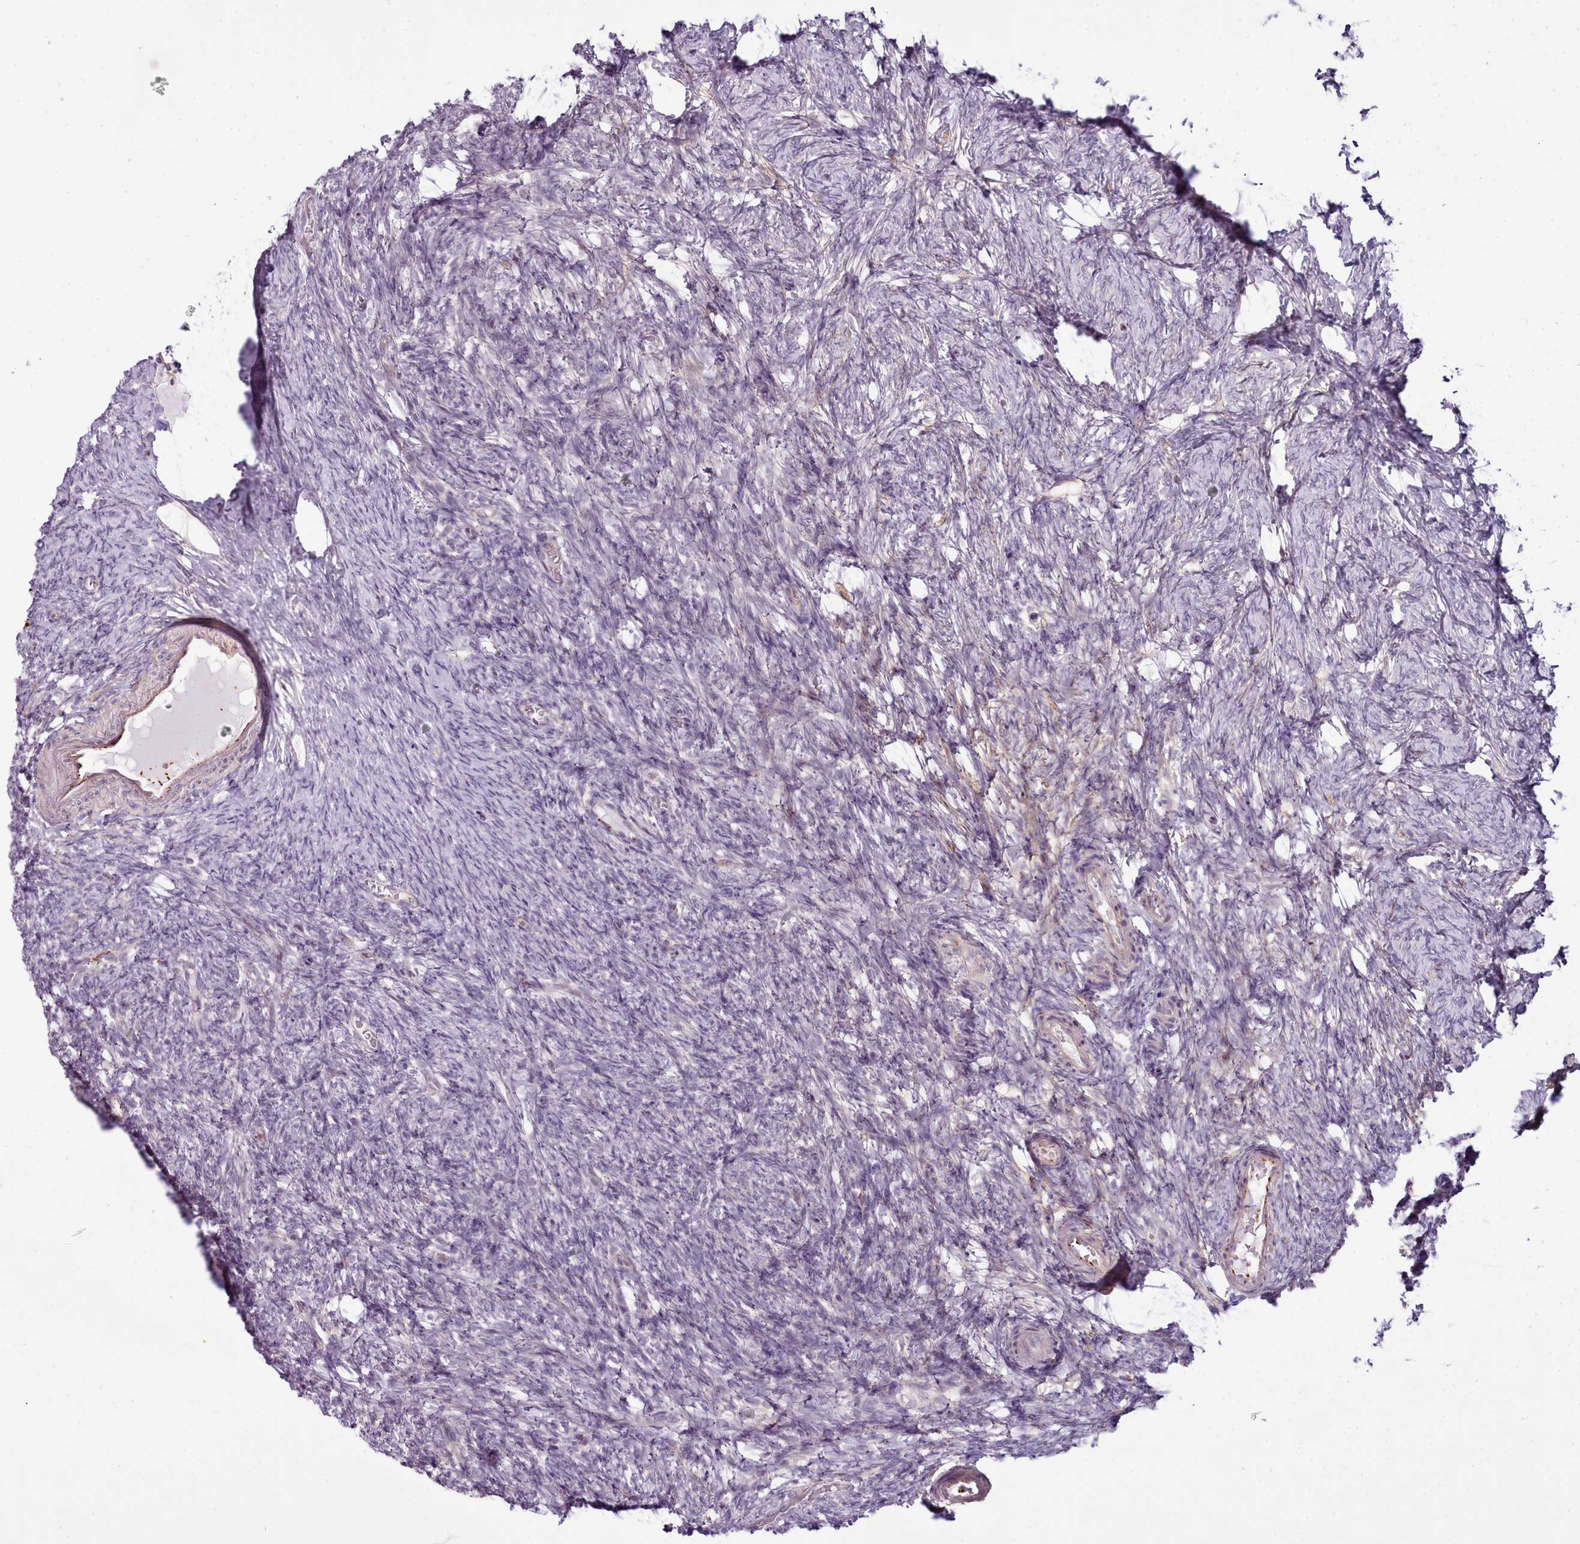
{"staining": {"intensity": "negative", "quantity": "none", "location": "none"}, "tissue": "ovary", "cell_type": "Ovarian stroma cells", "image_type": "normal", "snomed": [{"axis": "morphology", "description": "Normal tissue, NOS"}, {"axis": "topography", "description": "Ovary"}], "caption": "Ovary was stained to show a protein in brown. There is no significant positivity in ovarian stroma cells. (Brightfield microscopy of DAB (3,3'-diaminobenzidine) immunohistochemistry at high magnification).", "gene": "CAPN7", "patient": {"sex": "female", "age": 39}}